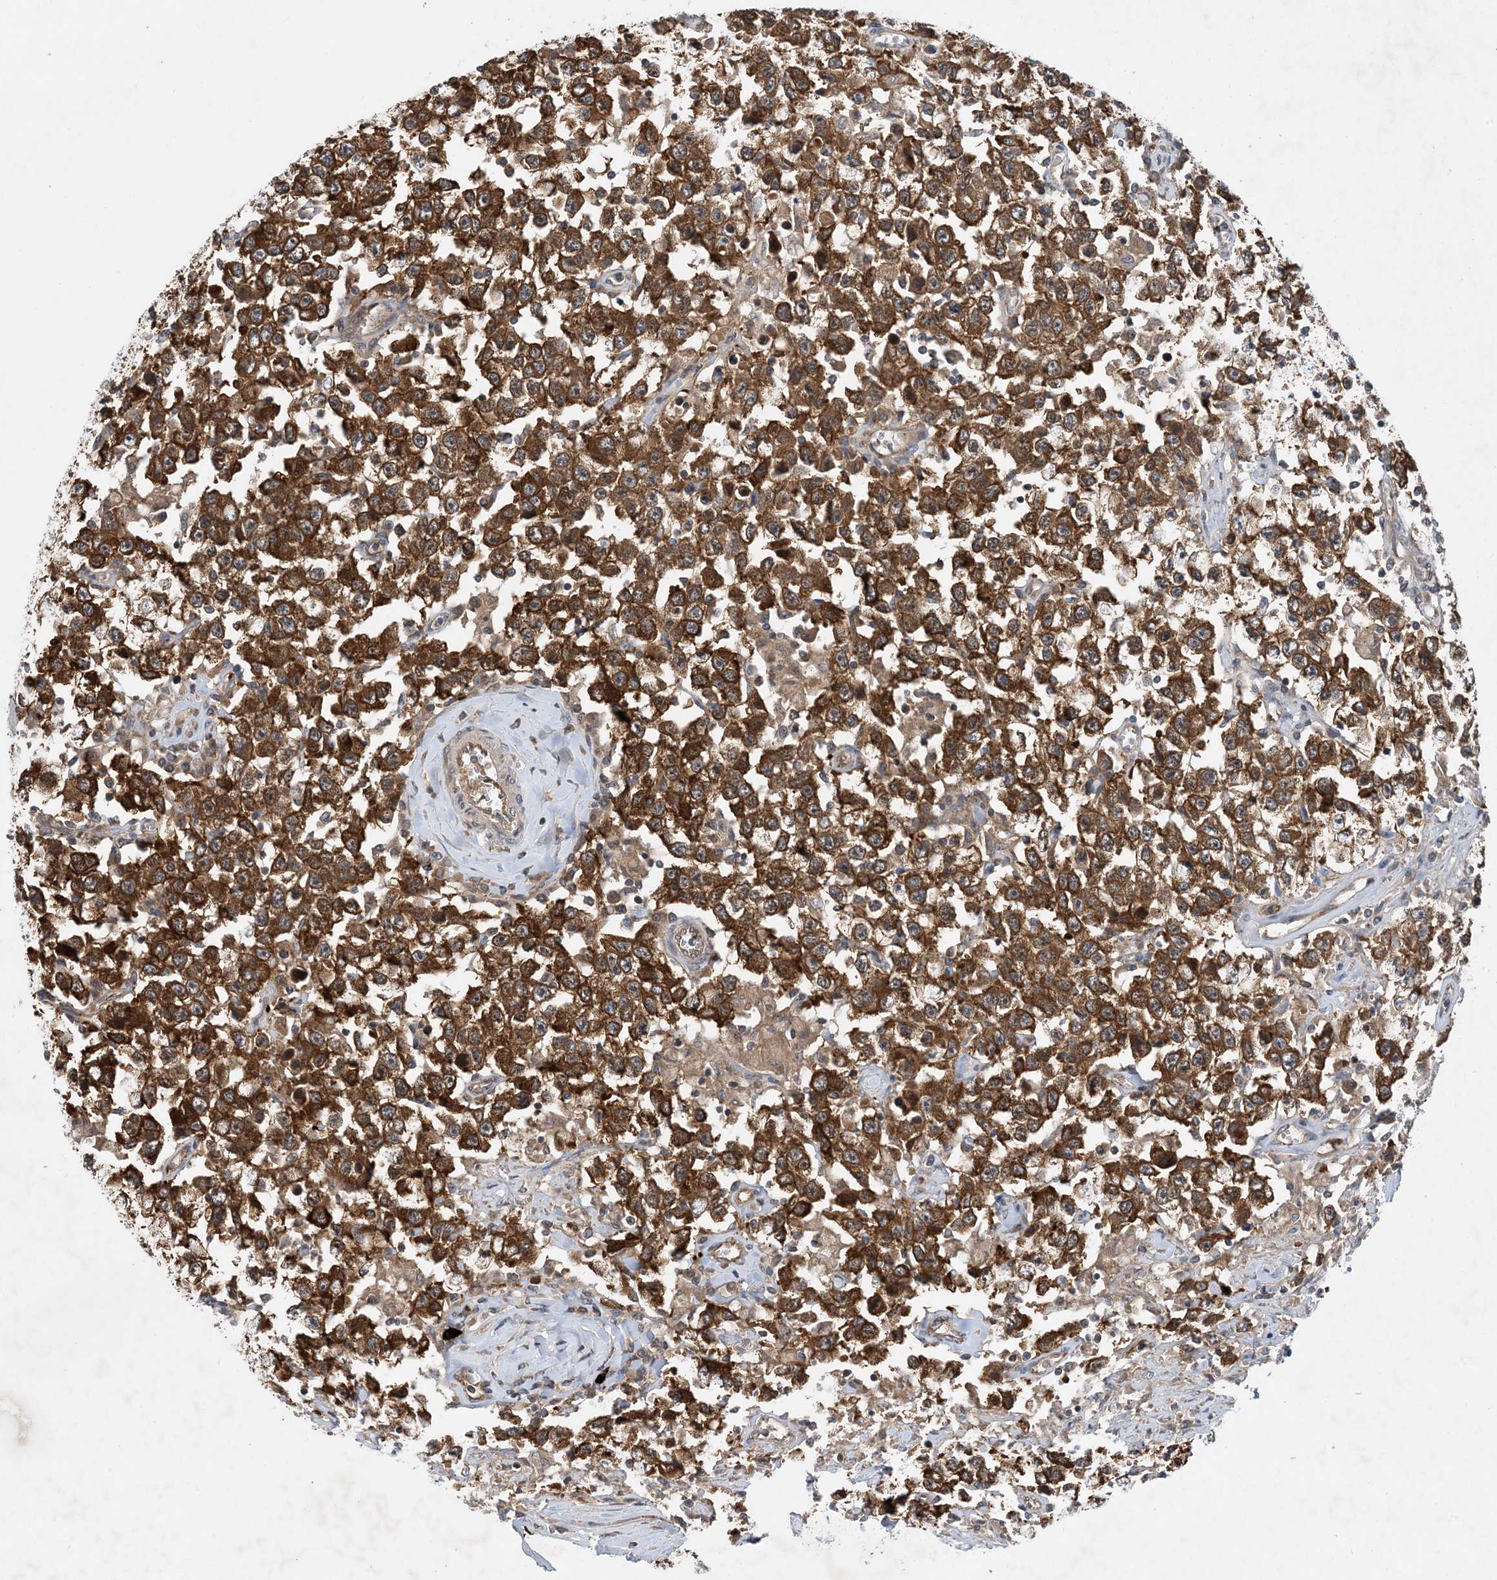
{"staining": {"intensity": "strong", "quantity": ">75%", "location": "cytoplasmic/membranous"}, "tissue": "testis cancer", "cell_type": "Tumor cells", "image_type": "cancer", "snomed": [{"axis": "morphology", "description": "Seminoma, NOS"}, {"axis": "topography", "description": "Testis"}], "caption": "This micrograph demonstrates immunohistochemistry (IHC) staining of testis seminoma, with high strong cytoplasmic/membranous positivity in approximately >75% of tumor cells.", "gene": "TINAG", "patient": {"sex": "male", "age": 41}}